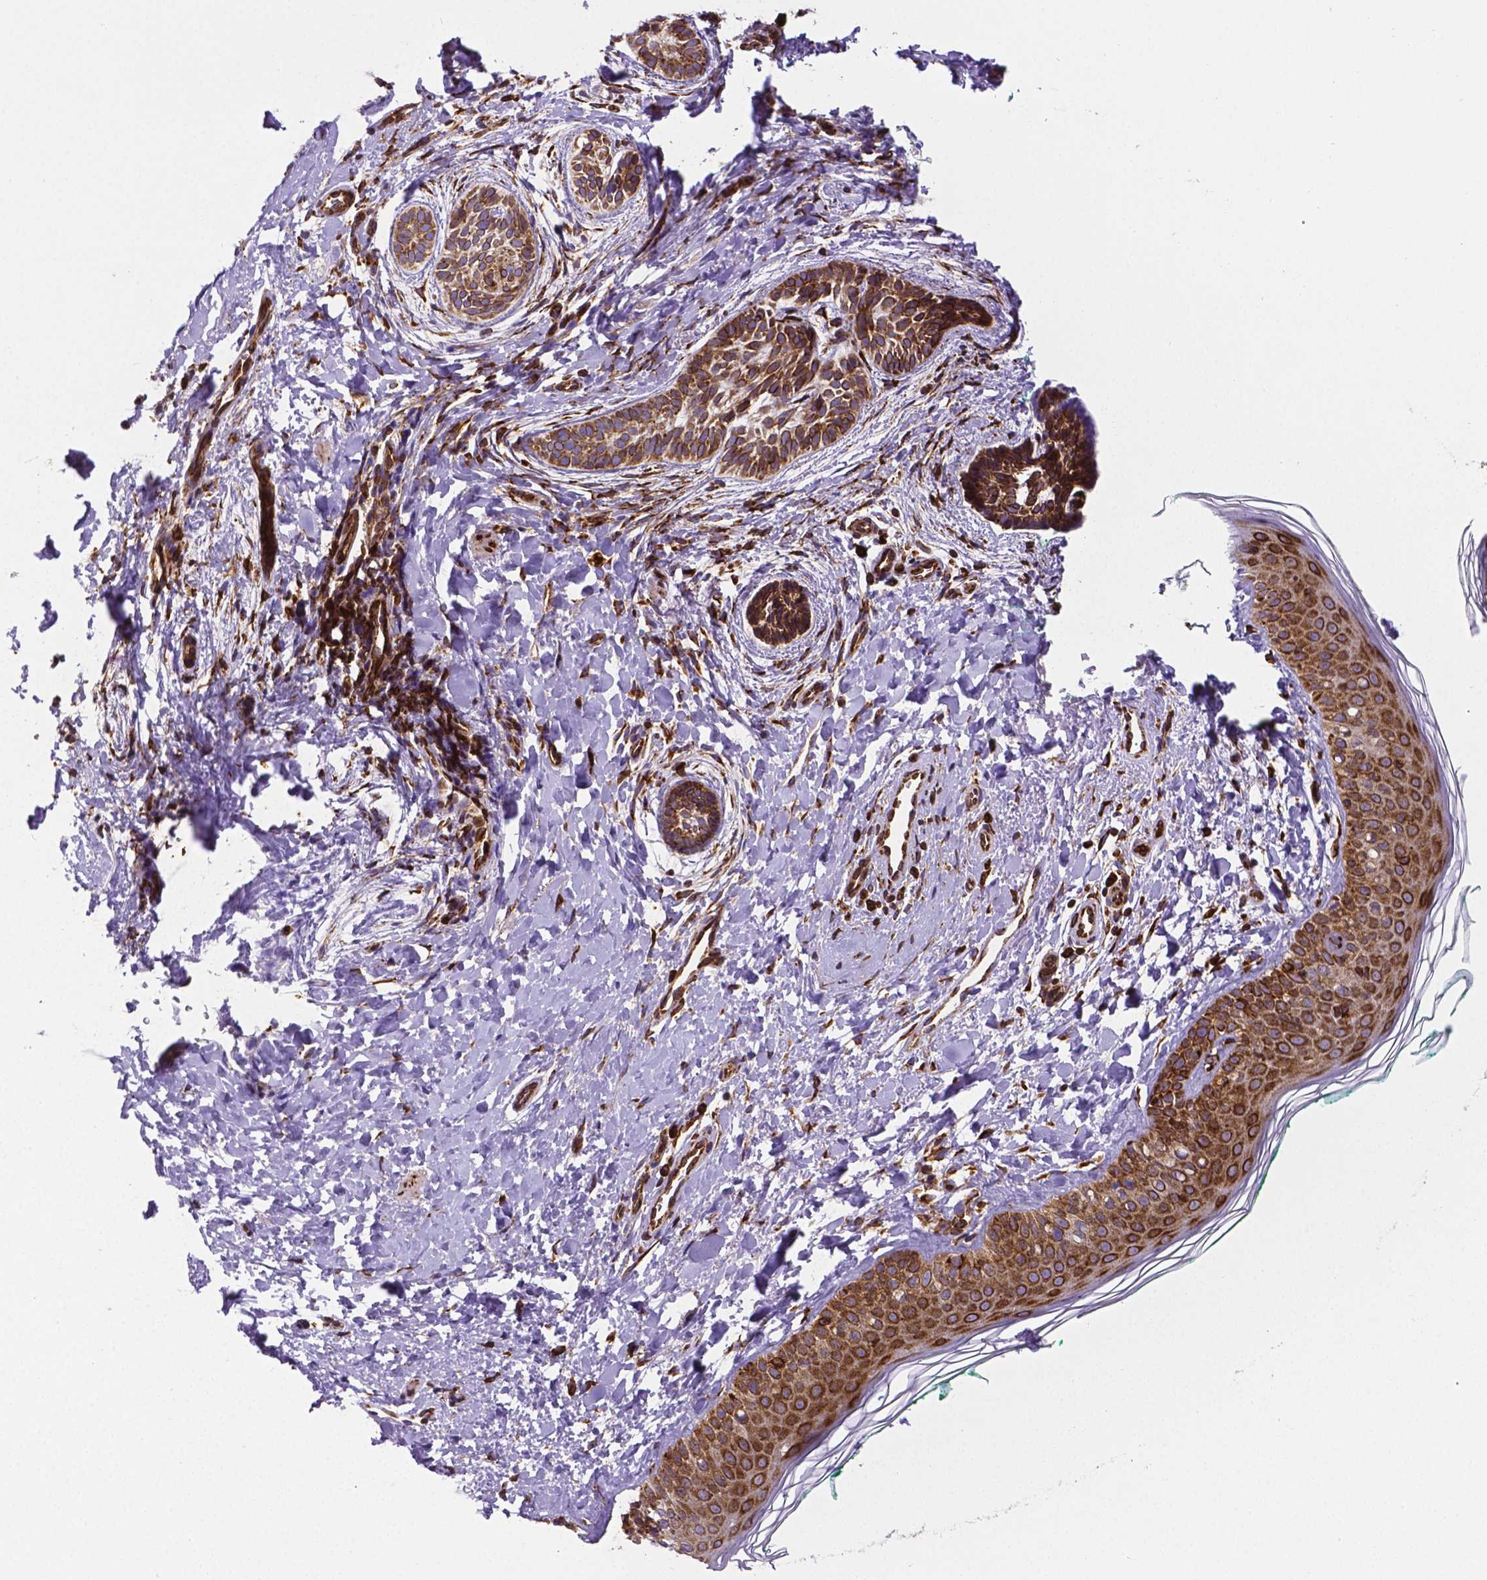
{"staining": {"intensity": "strong", "quantity": ">75%", "location": "cytoplasmic/membranous"}, "tissue": "skin cancer", "cell_type": "Tumor cells", "image_type": "cancer", "snomed": [{"axis": "morphology", "description": "Basal cell carcinoma"}, {"axis": "topography", "description": "Skin"}], "caption": "Tumor cells display high levels of strong cytoplasmic/membranous staining in approximately >75% of cells in skin cancer (basal cell carcinoma). Ihc stains the protein in brown and the nuclei are stained blue.", "gene": "MTDH", "patient": {"sex": "male", "age": 63}}